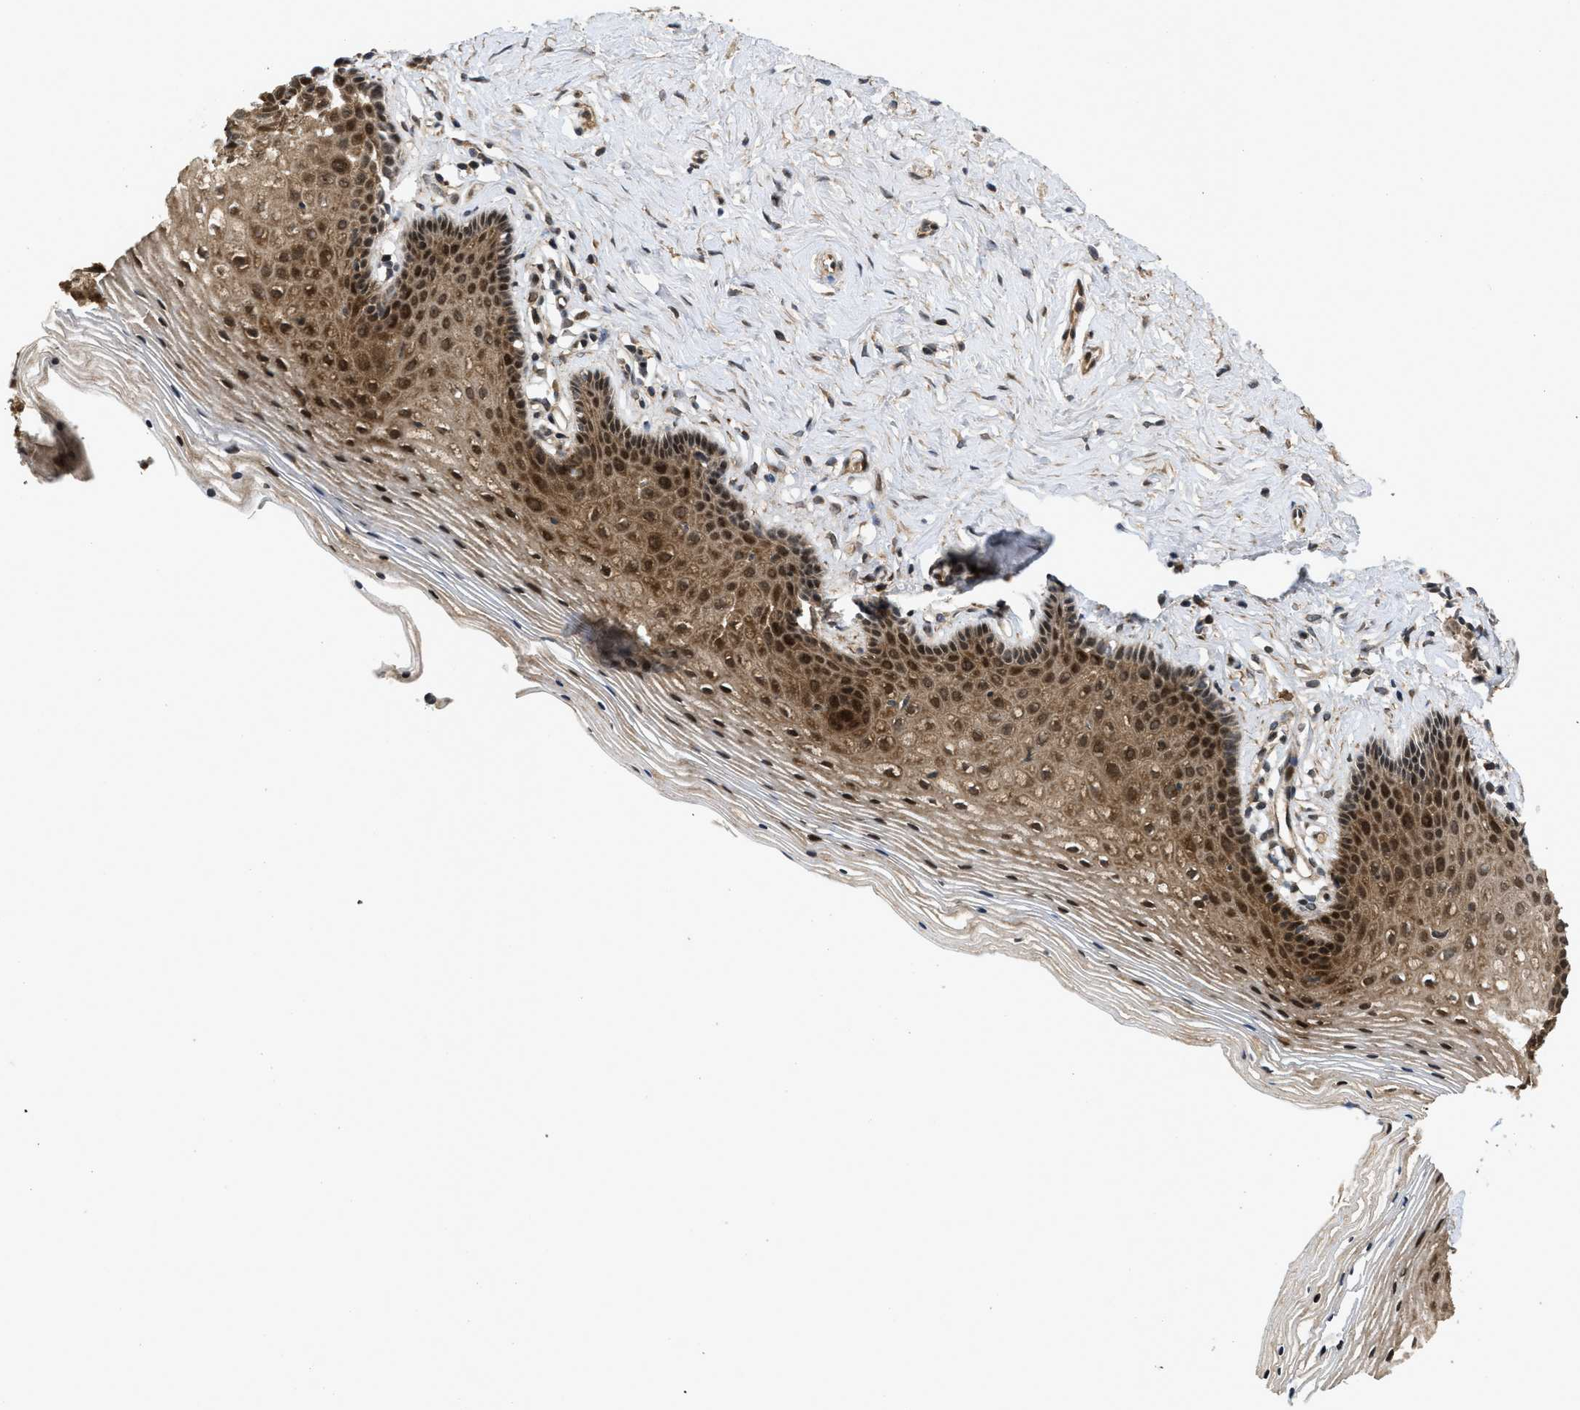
{"staining": {"intensity": "moderate", "quantity": ">75%", "location": "cytoplasmic/membranous,nuclear"}, "tissue": "vagina", "cell_type": "Squamous epithelial cells", "image_type": "normal", "snomed": [{"axis": "morphology", "description": "Normal tissue, NOS"}, {"axis": "topography", "description": "Vagina"}], "caption": "Immunohistochemistry (IHC) staining of benign vagina, which shows medium levels of moderate cytoplasmic/membranous,nuclear staining in approximately >75% of squamous epithelial cells indicating moderate cytoplasmic/membranous,nuclear protein positivity. The staining was performed using DAB (brown) for protein detection and nuclei were counterstained in hematoxylin (blue).", "gene": "CBR3", "patient": {"sex": "female", "age": 32}}